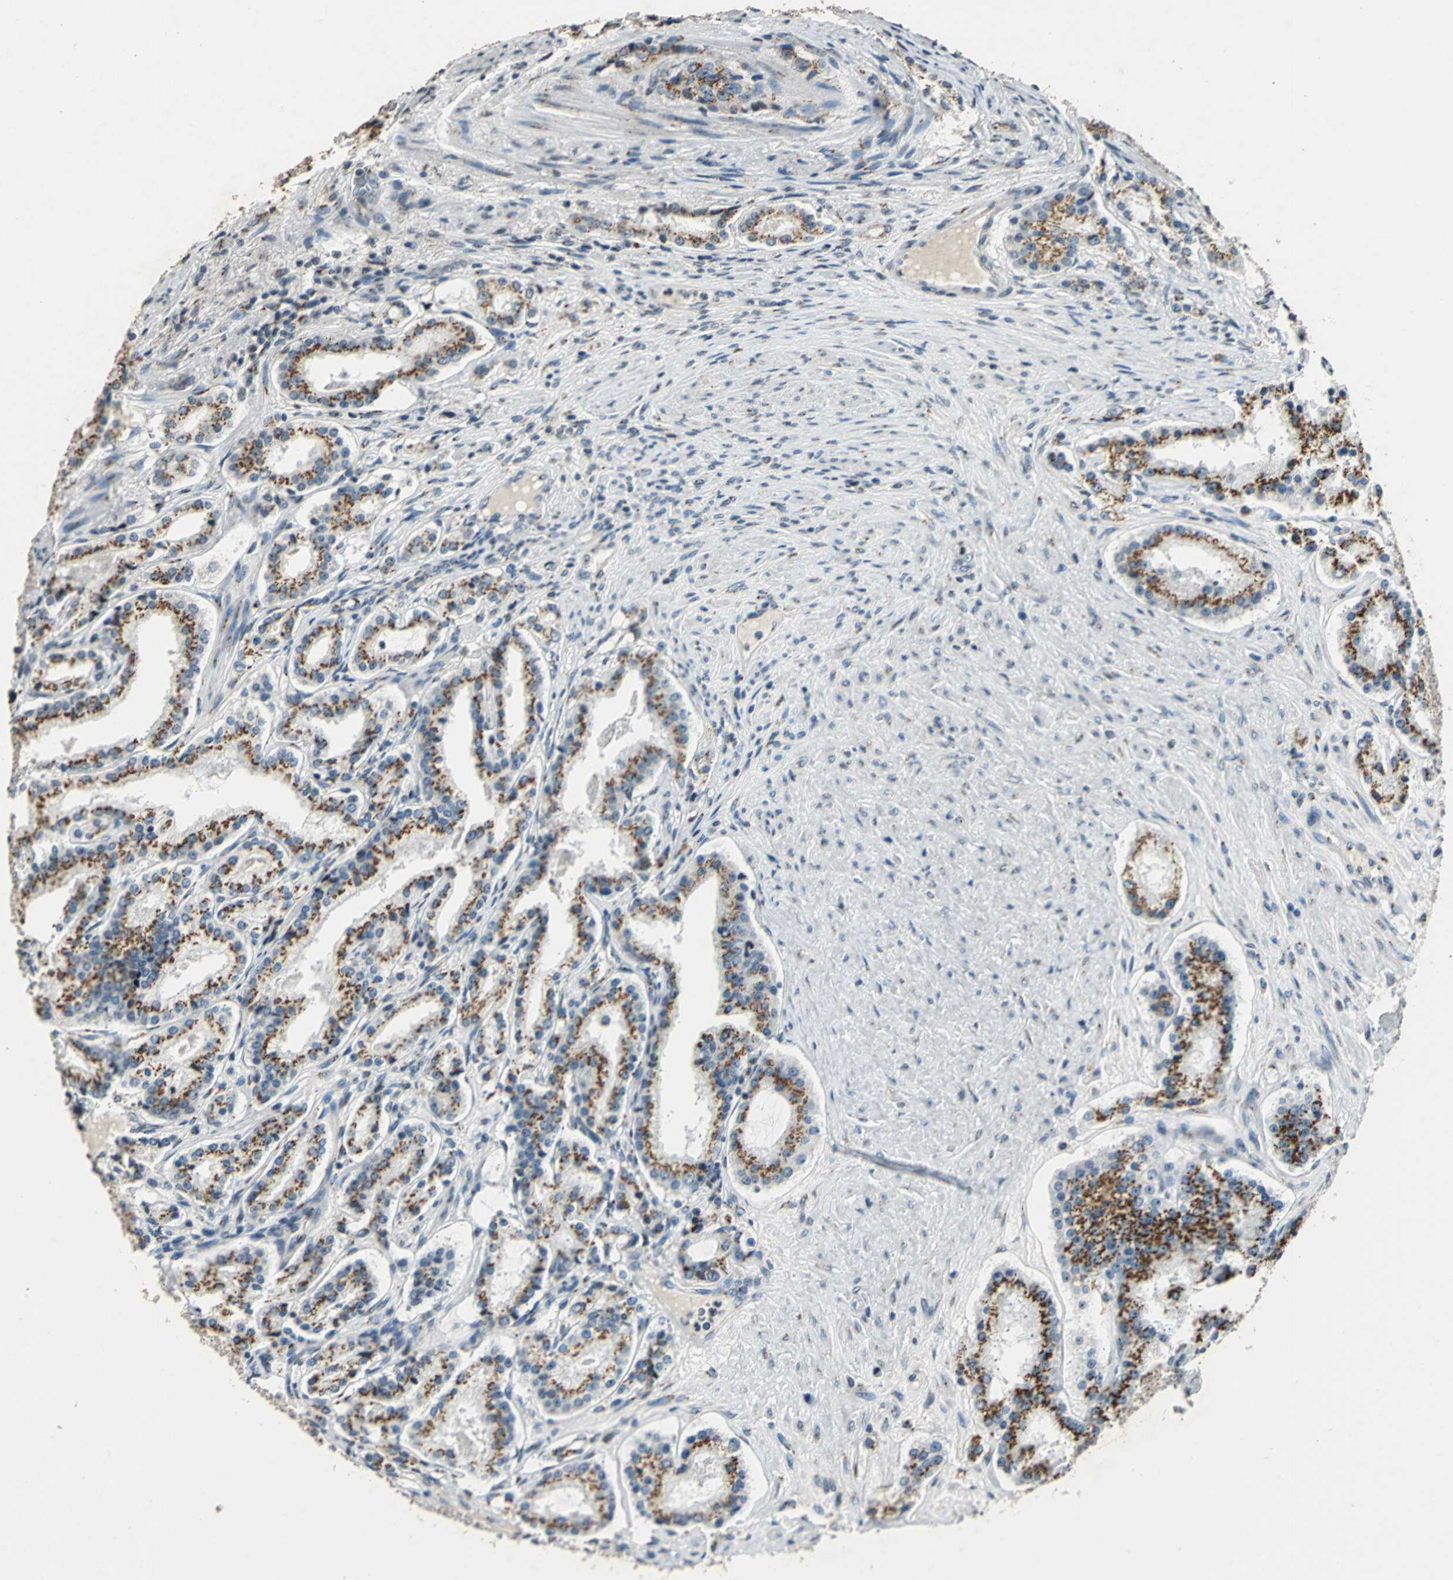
{"staining": {"intensity": "weak", "quantity": ">75%", "location": "cytoplasmic/membranous"}, "tissue": "prostate cancer", "cell_type": "Tumor cells", "image_type": "cancer", "snomed": [{"axis": "morphology", "description": "Adenocarcinoma, Medium grade"}, {"axis": "topography", "description": "Prostate"}], "caption": "The image exhibits immunohistochemical staining of prostate cancer (medium-grade adenocarcinoma). There is weak cytoplasmic/membranous staining is appreciated in approximately >75% of tumor cells. (IHC, brightfield microscopy, high magnification).", "gene": "TMEM115", "patient": {"sex": "male", "age": 72}}